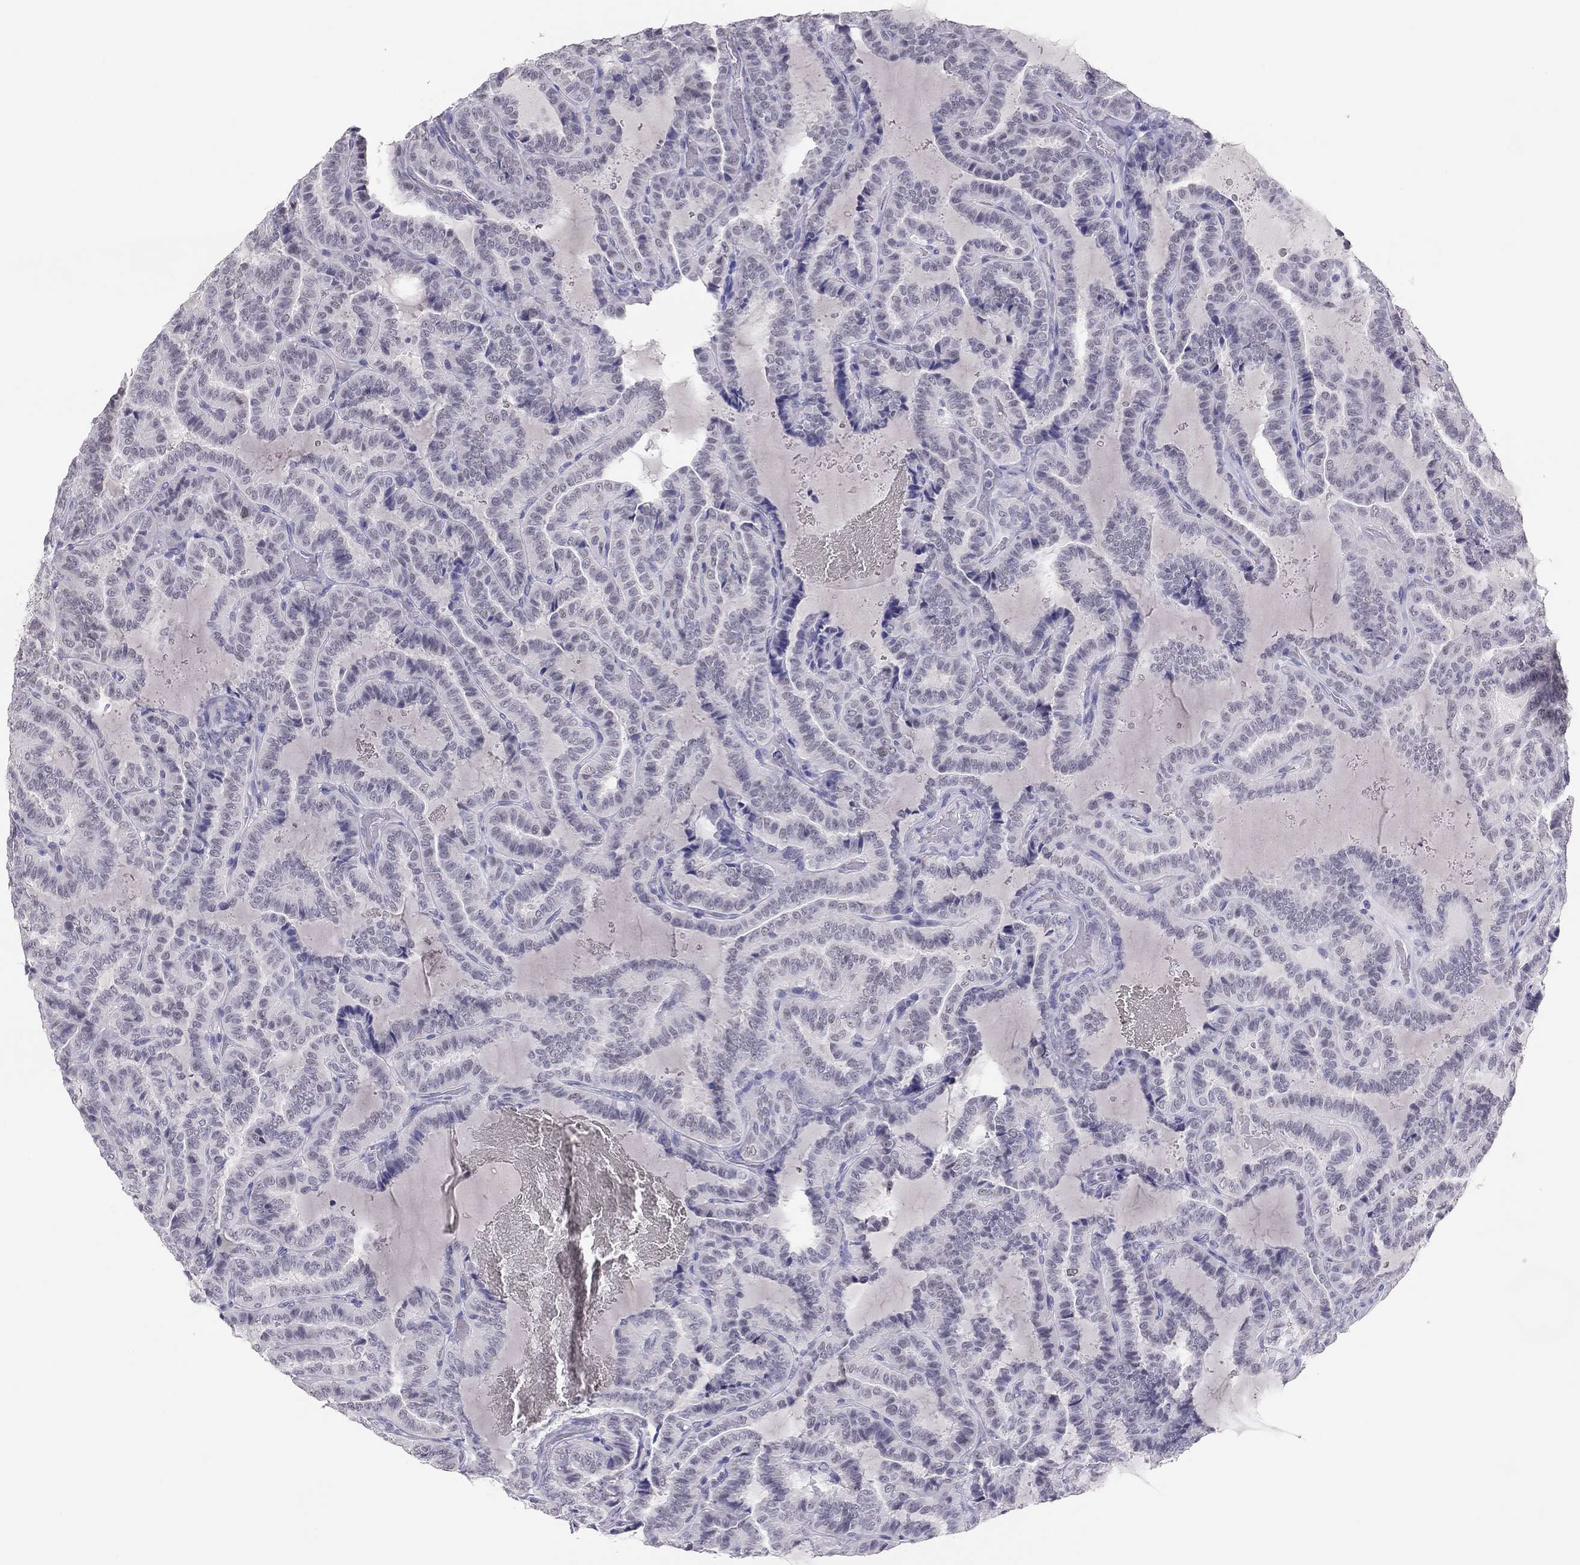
{"staining": {"intensity": "negative", "quantity": "none", "location": "none"}, "tissue": "thyroid cancer", "cell_type": "Tumor cells", "image_type": "cancer", "snomed": [{"axis": "morphology", "description": "Papillary adenocarcinoma, NOS"}, {"axis": "topography", "description": "Thyroid gland"}], "caption": "This is a image of IHC staining of papillary adenocarcinoma (thyroid), which shows no expression in tumor cells.", "gene": "PHOX2A", "patient": {"sex": "female", "age": 39}}